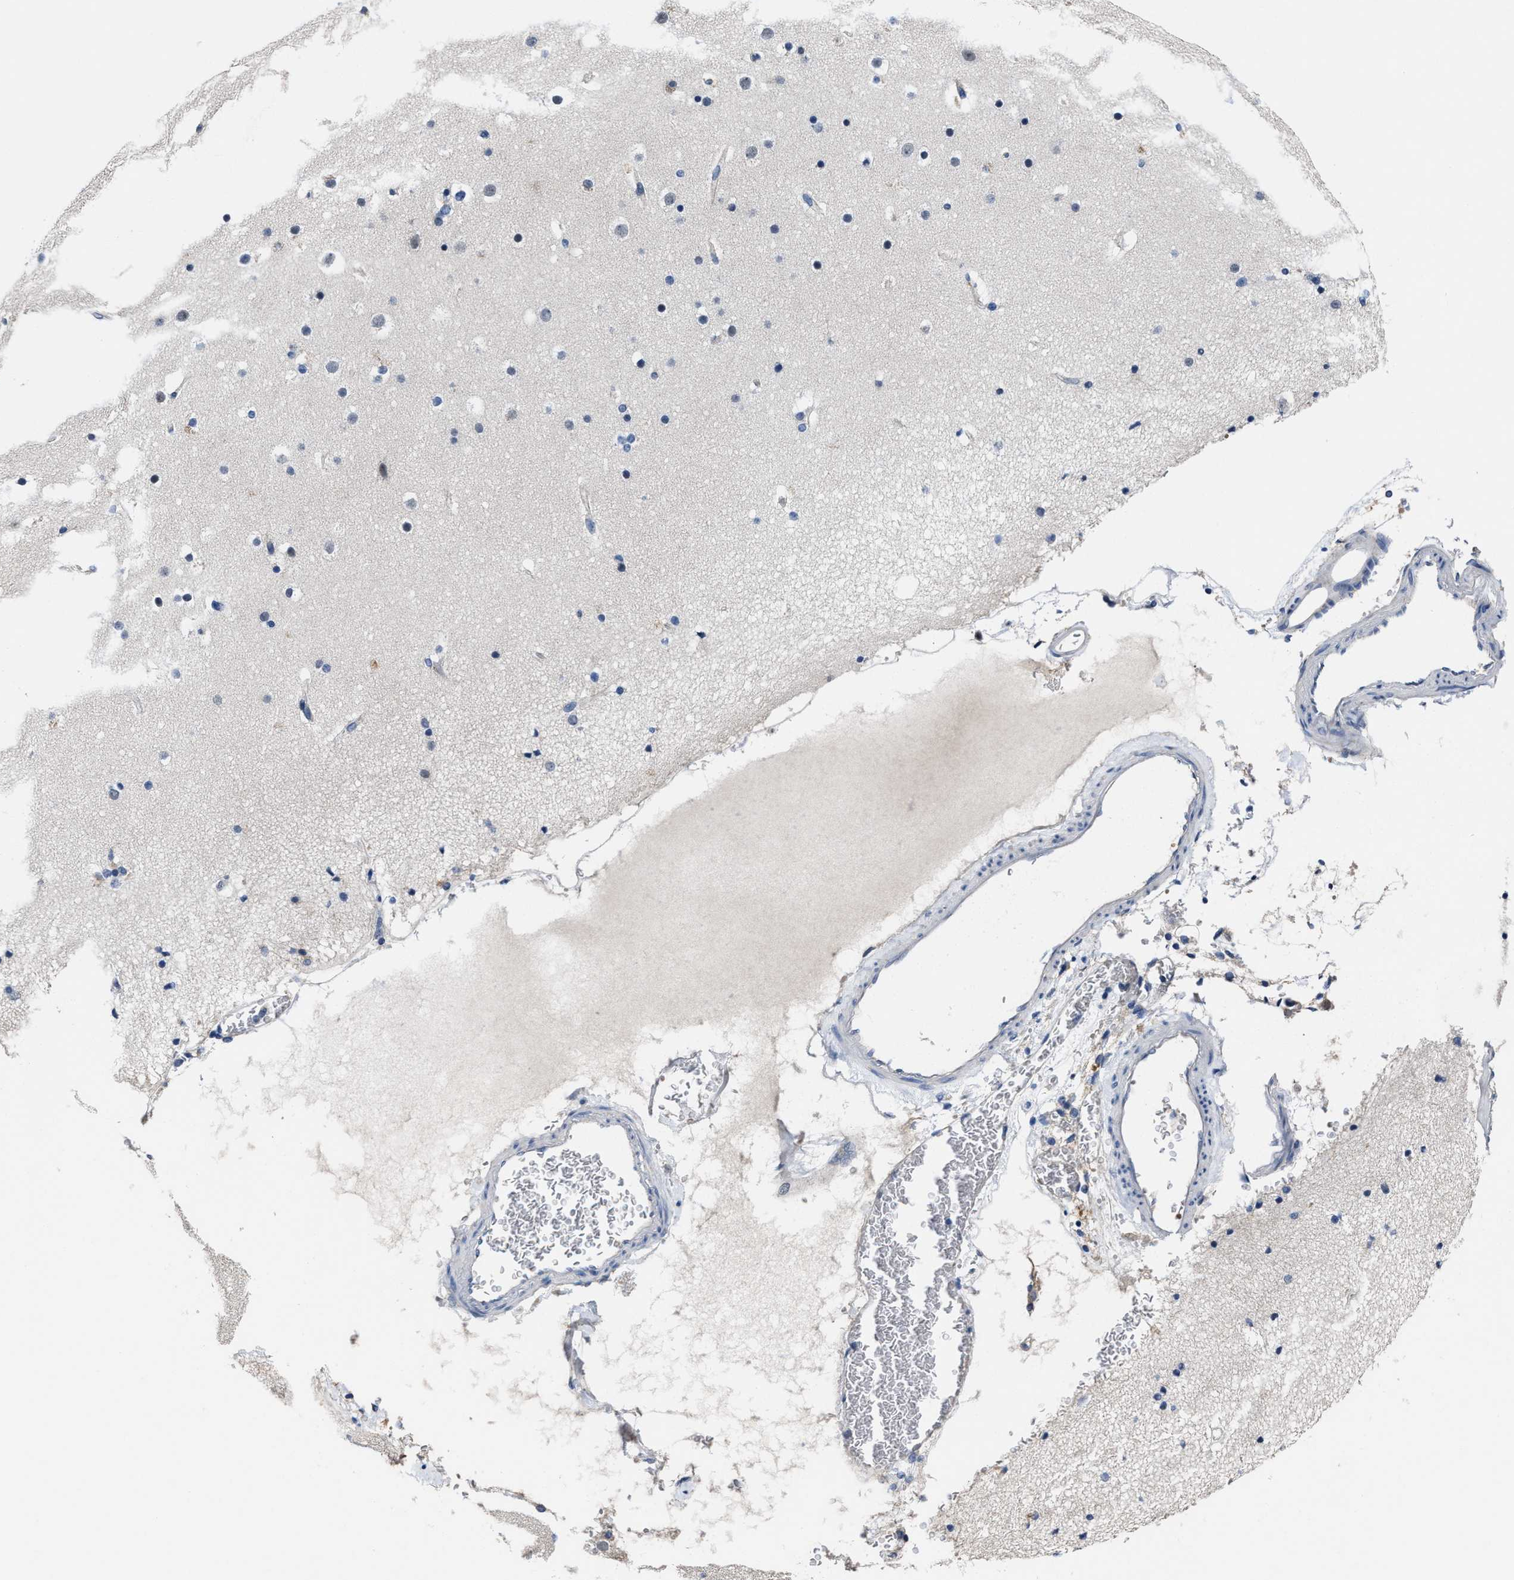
{"staining": {"intensity": "negative", "quantity": "none", "location": "none"}, "tissue": "cerebral cortex", "cell_type": "Endothelial cells", "image_type": "normal", "snomed": [{"axis": "morphology", "description": "Normal tissue, NOS"}, {"axis": "topography", "description": "Cerebral cortex"}], "caption": "An immunohistochemistry (IHC) photomicrograph of normal cerebral cortex is shown. There is no staining in endothelial cells of cerebral cortex. (DAB IHC, high magnification).", "gene": "GHITM", "patient": {"sex": "male", "age": 57}}